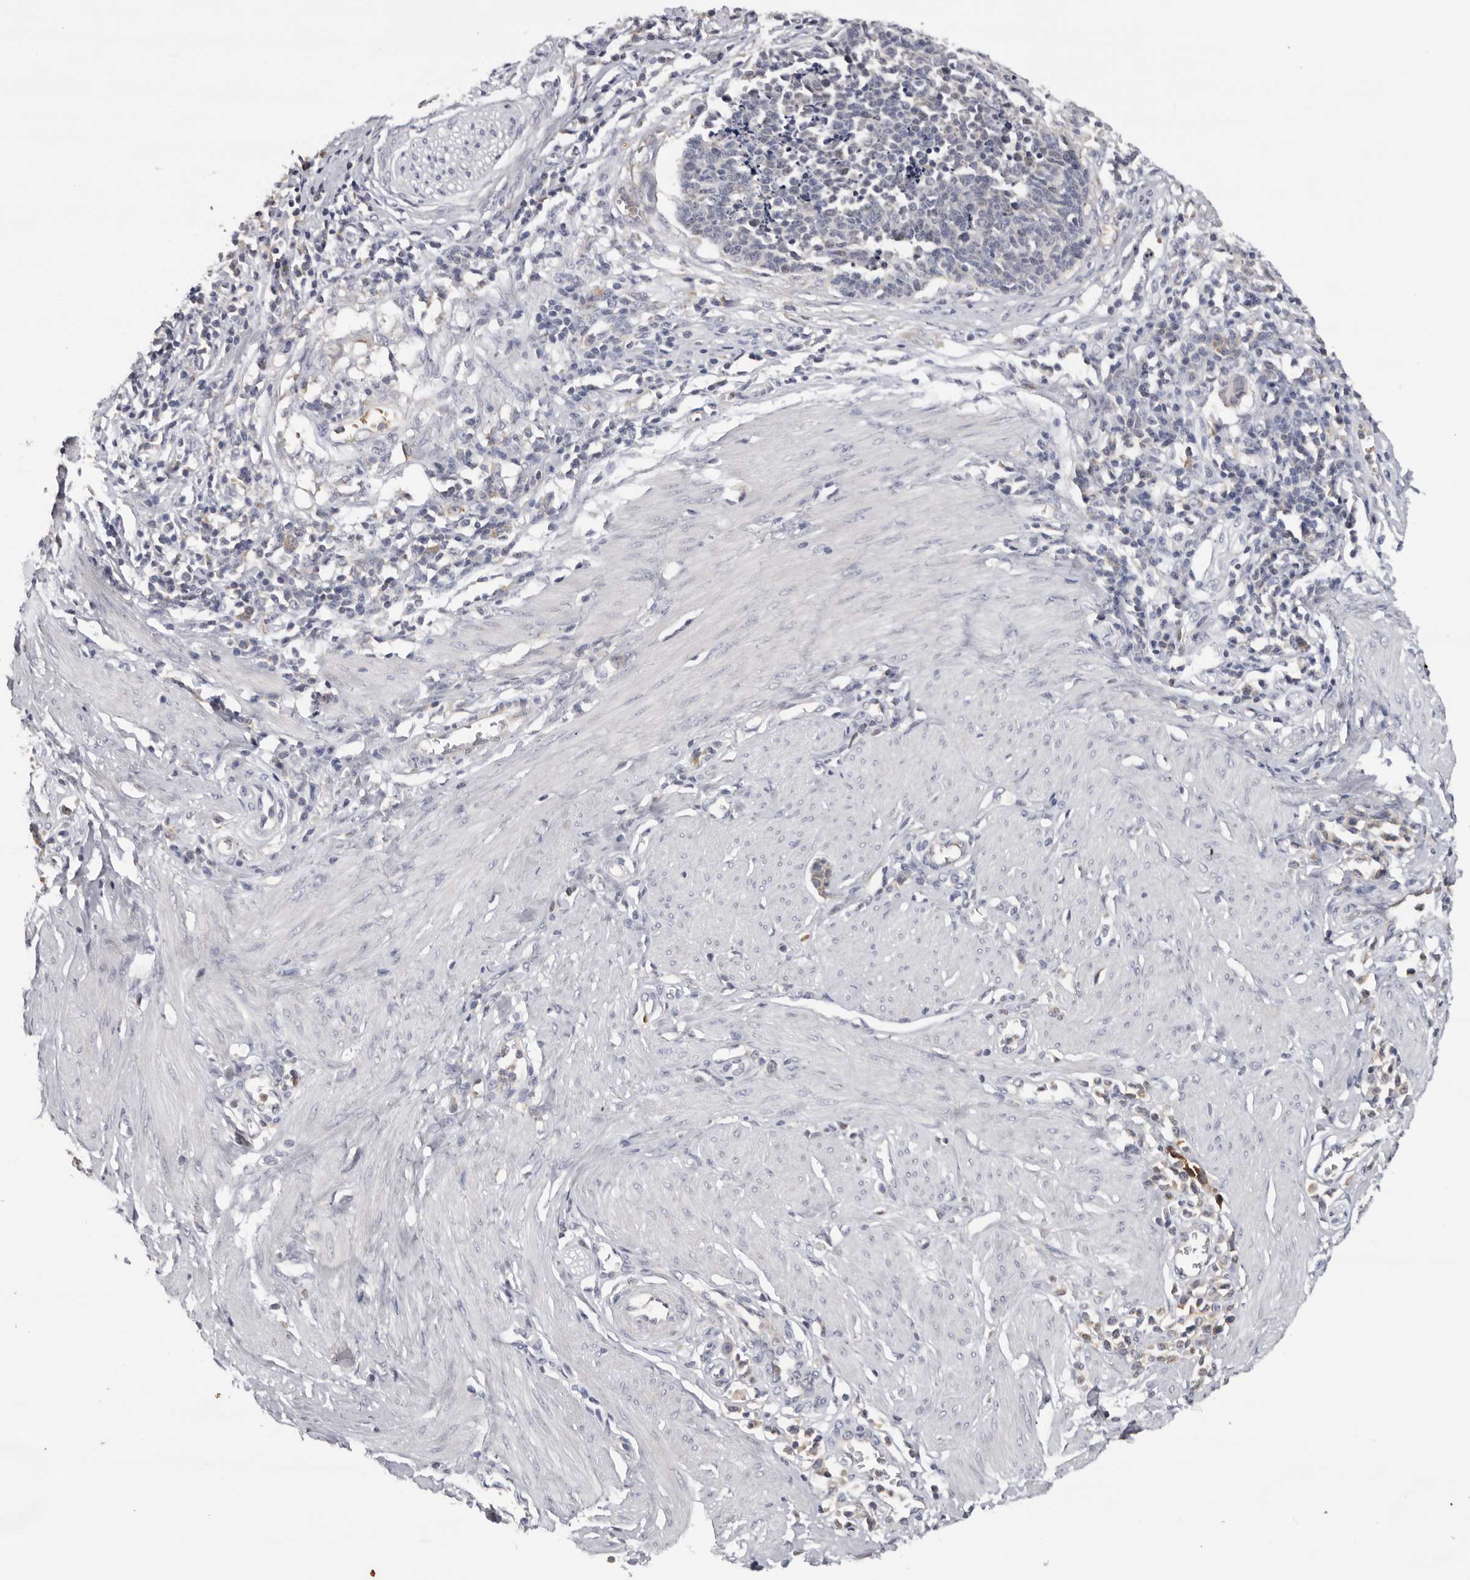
{"staining": {"intensity": "negative", "quantity": "none", "location": "none"}, "tissue": "cervical cancer", "cell_type": "Tumor cells", "image_type": "cancer", "snomed": [{"axis": "morphology", "description": "Normal tissue, NOS"}, {"axis": "morphology", "description": "Squamous cell carcinoma, NOS"}, {"axis": "topography", "description": "Cervix"}], "caption": "Human cervical cancer (squamous cell carcinoma) stained for a protein using immunohistochemistry (IHC) displays no staining in tumor cells.", "gene": "KIF2B", "patient": {"sex": "female", "age": 35}}